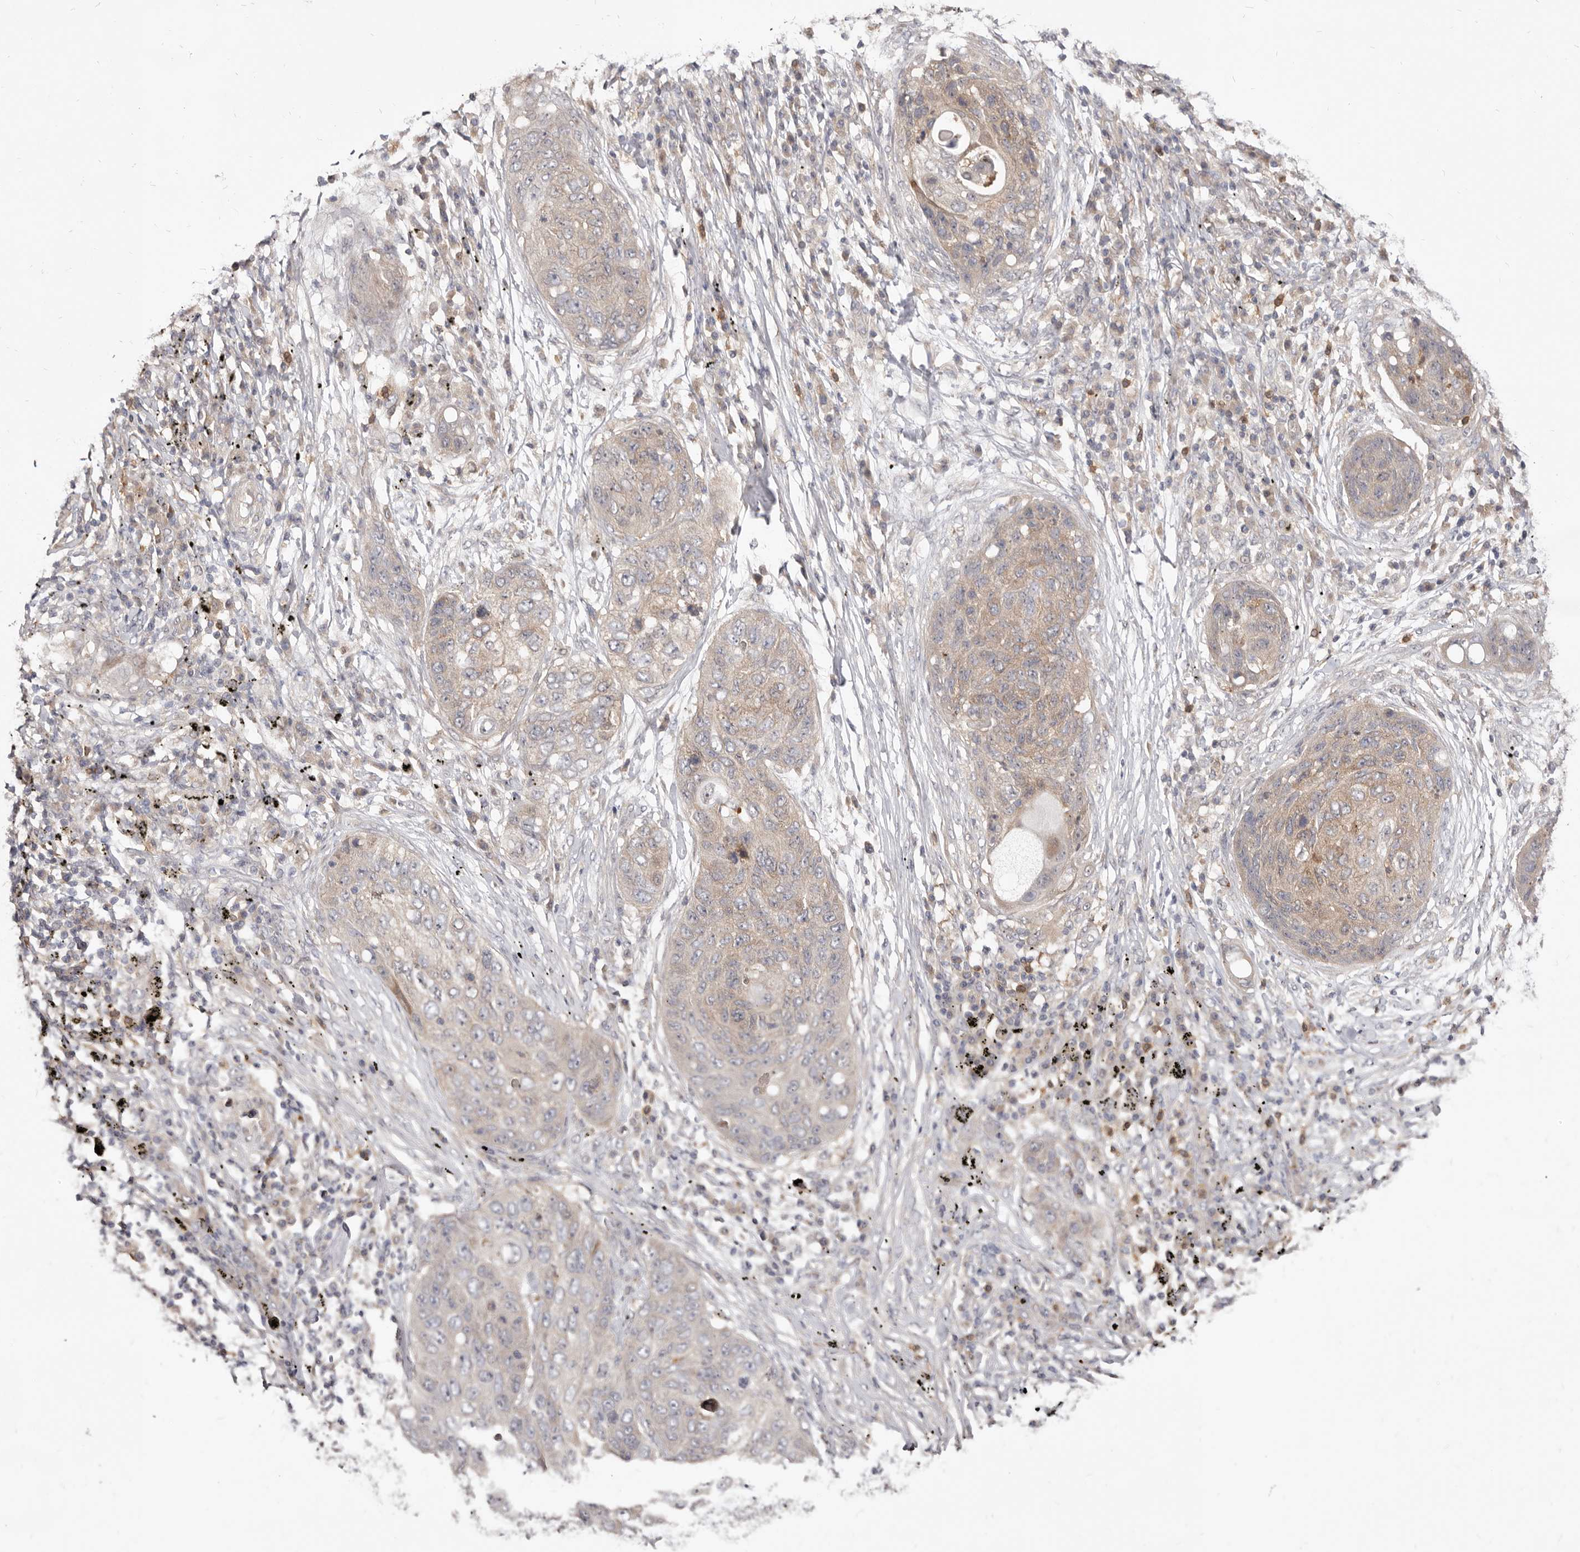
{"staining": {"intensity": "weak", "quantity": "25%-75%", "location": "cytoplasmic/membranous"}, "tissue": "lung cancer", "cell_type": "Tumor cells", "image_type": "cancer", "snomed": [{"axis": "morphology", "description": "Squamous cell carcinoma, NOS"}, {"axis": "topography", "description": "Lung"}], "caption": "DAB (3,3'-diaminobenzidine) immunohistochemical staining of lung squamous cell carcinoma reveals weak cytoplasmic/membranous protein expression in approximately 25%-75% of tumor cells.", "gene": "TC2N", "patient": {"sex": "female", "age": 63}}